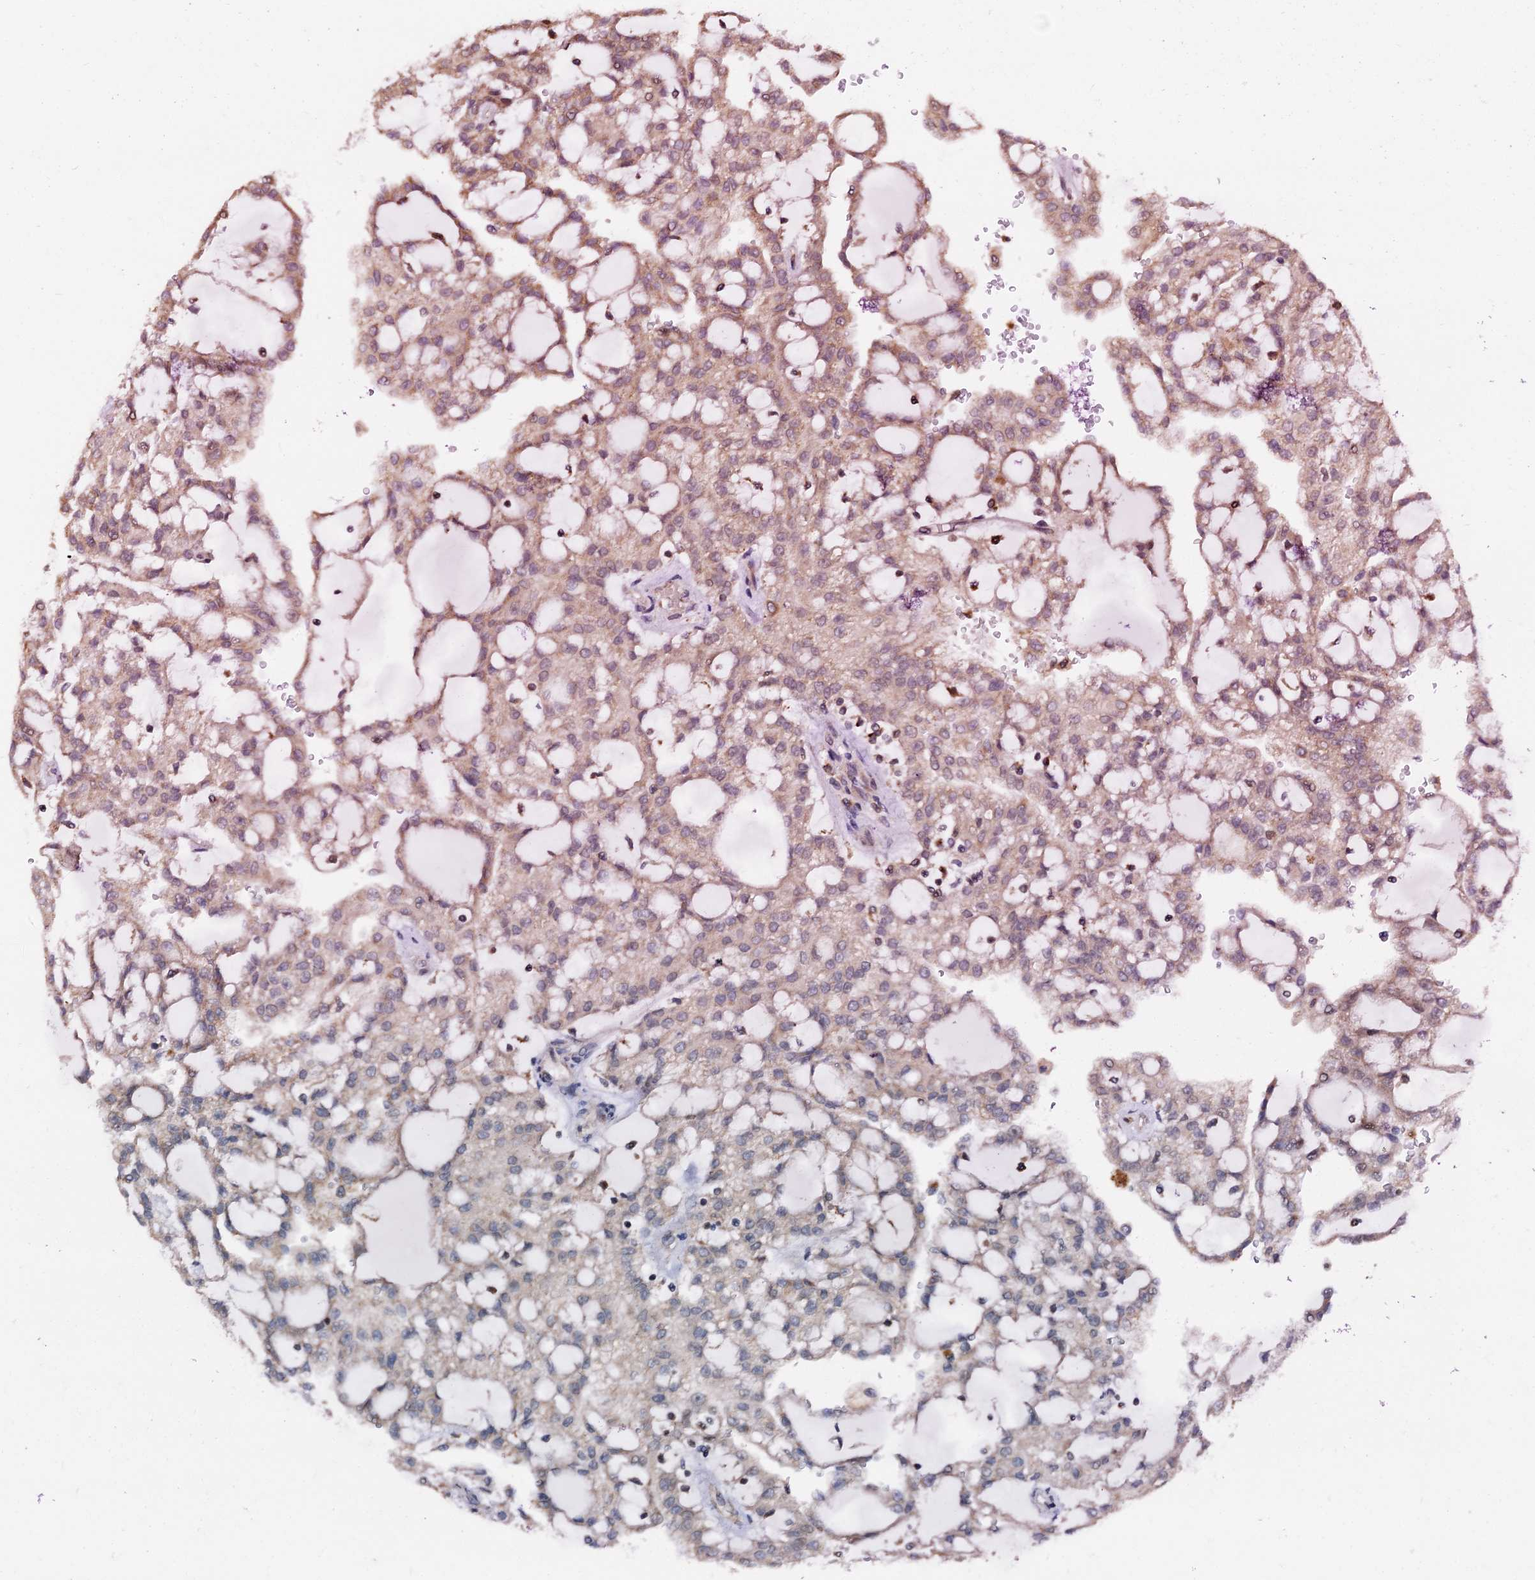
{"staining": {"intensity": "weak", "quantity": "<25%", "location": "cytoplasmic/membranous"}, "tissue": "renal cancer", "cell_type": "Tumor cells", "image_type": "cancer", "snomed": [{"axis": "morphology", "description": "Adenocarcinoma, NOS"}, {"axis": "topography", "description": "Kidney"}], "caption": "Protein analysis of adenocarcinoma (renal) displays no significant staining in tumor cells.", "gene": "MCMBP", "patient": {"sex": "male", "age": 63}}